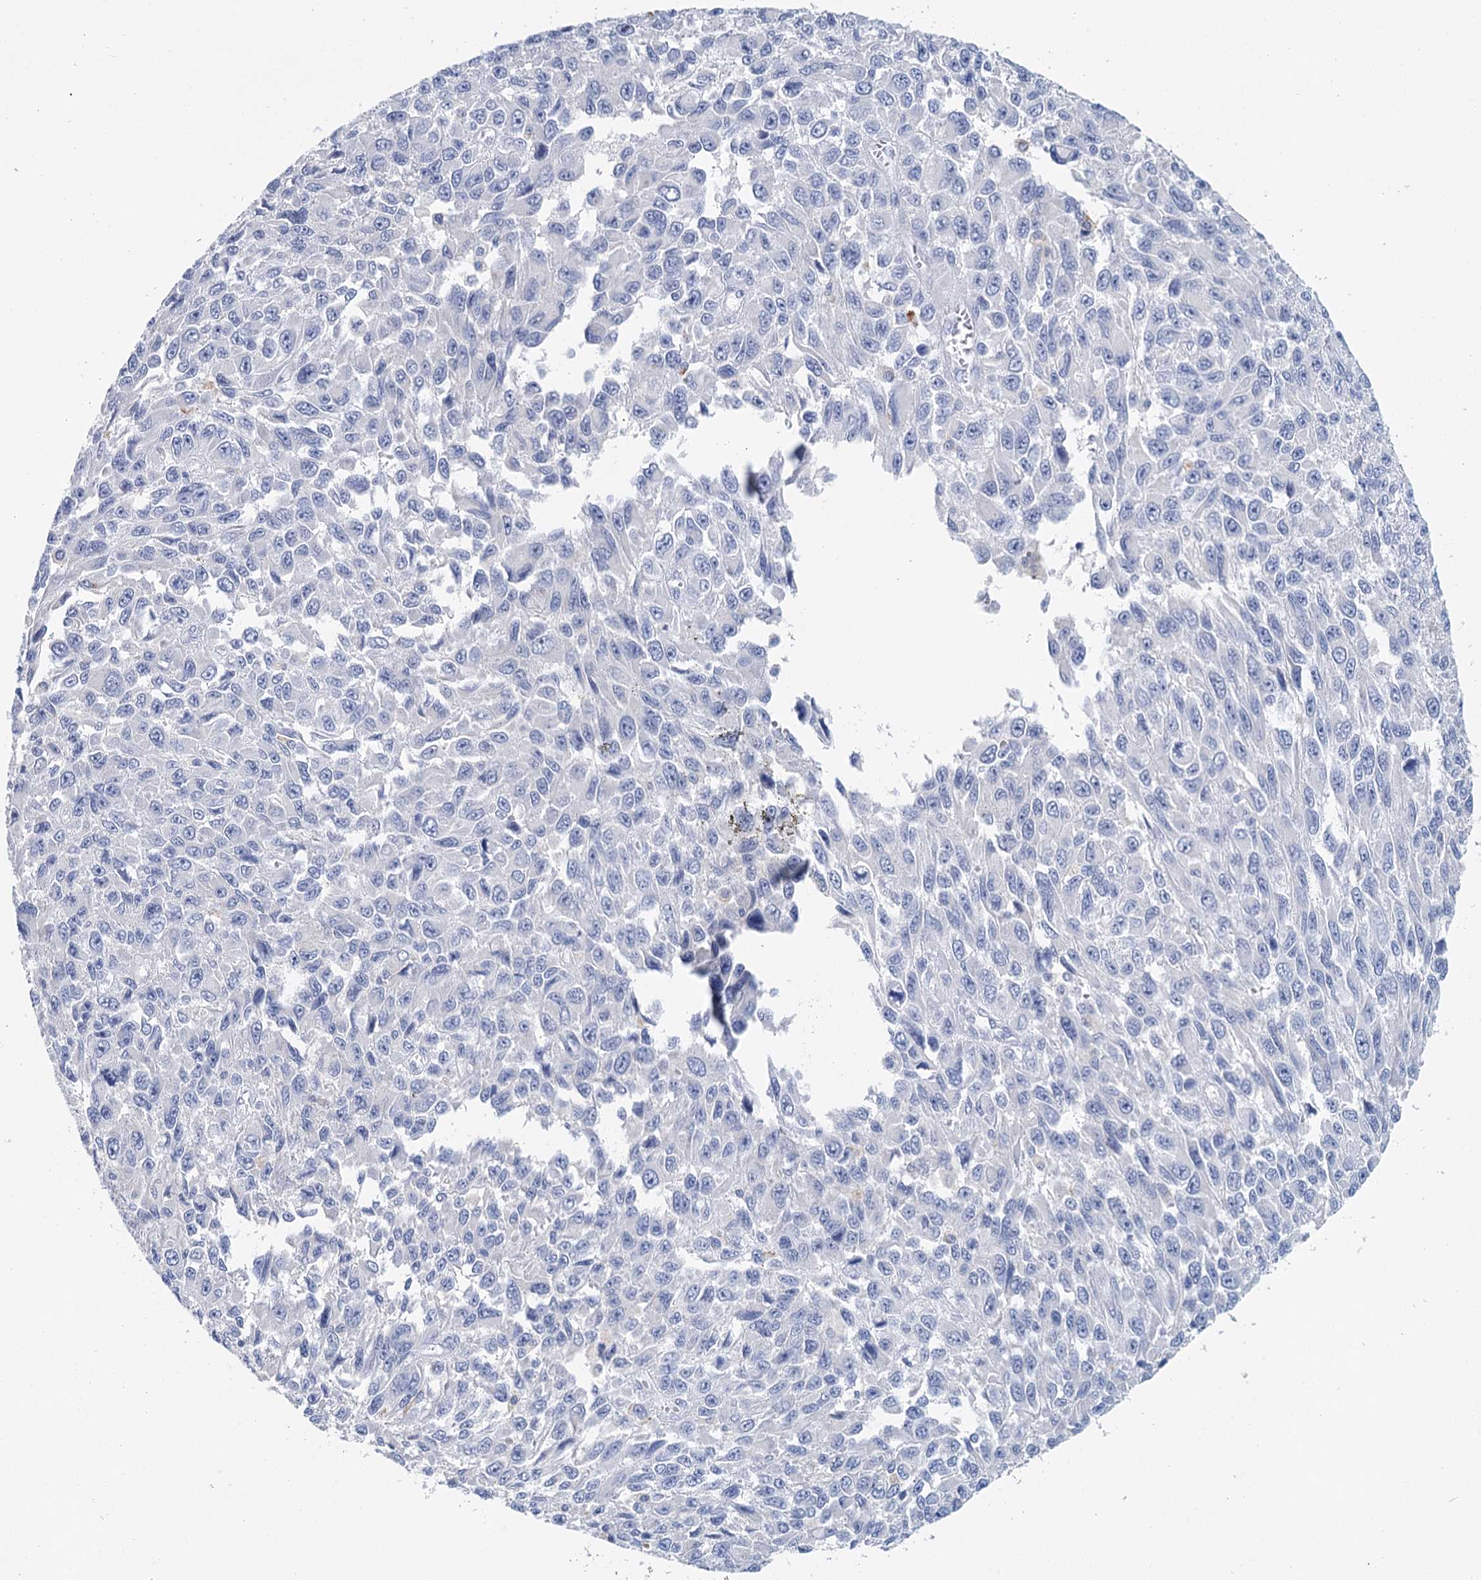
{"staining": {"intensity": "negative", "quantity": "none", "location": "none"}, "tissue": "melanoma", "cell_type": "Tumor cells", "image_type": "cancer", "snomed": [{"axis": "morphology", "description": "Normal tissue, NOS"}, {"axis": "morphology", "description": "Malignant melanoma, NOS"}, {"axis": "topography", "description": "Skin"}], "caption": "This is a histopathology image of immunohistochemistry staining of malignant melanoma, which shows no staining in tumor cells.", "gene": "METTL7B", "patient": {"sex": "female", "age": 96}}